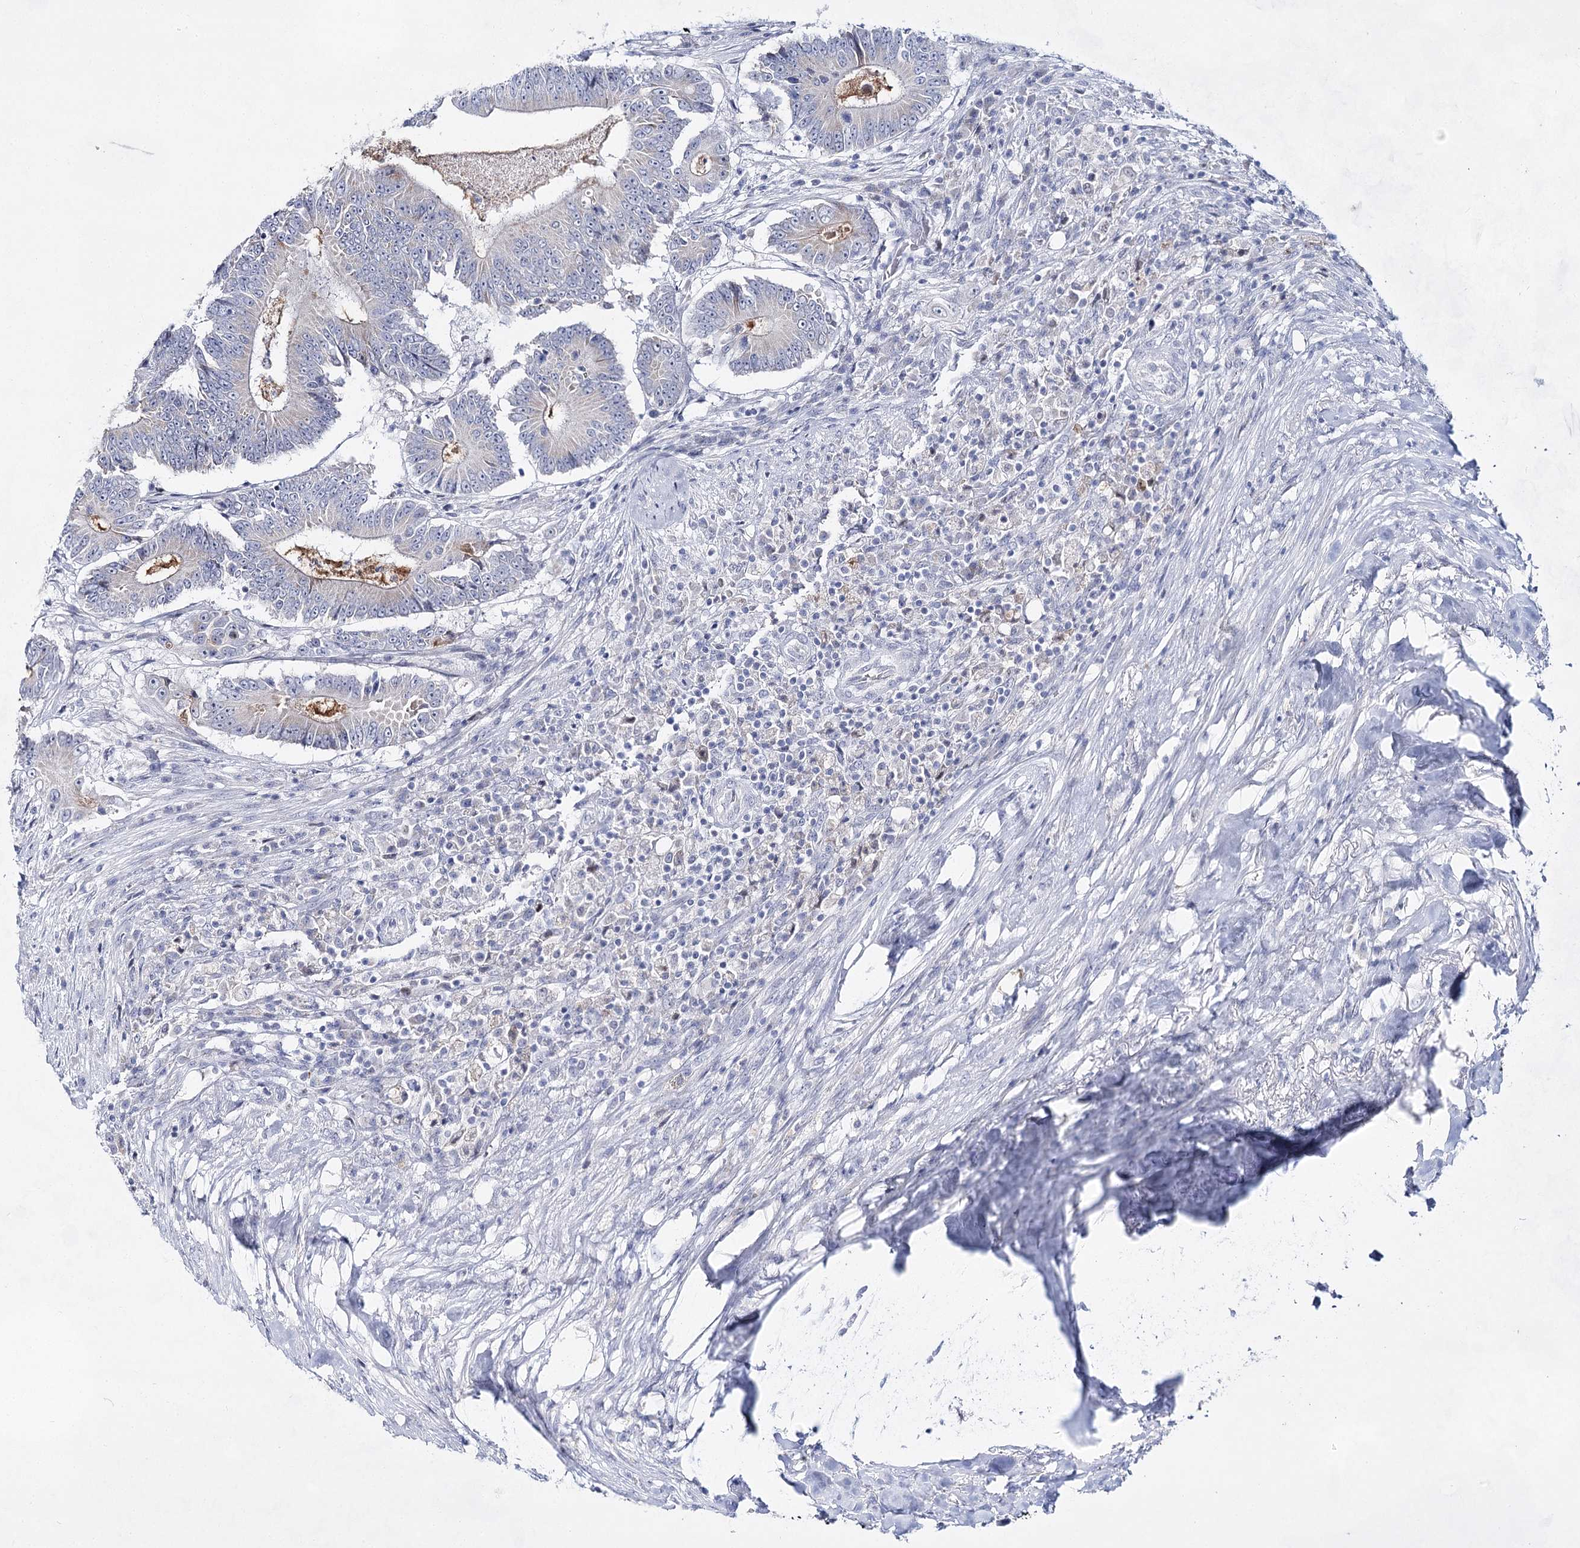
{"staining": {"intensity": "negative", "quantity": "none", "location": "none"}, "tissue": "colorectal cancer", "cell_type": "Tumor cells", "image_type": "cancer", "snomed": [{"axis": "morphology", "description": "Adenocarcinoma, NOS"}, {"axis": "topography", "description": "Colon"}], "caption": "This image is of colorectal adenocarcinoma stained with IHC to label a protein in brown with the nuclei are counter-stained blue. There is no expression in tumor cells. (Brightfield microscopy of DAB (3,3'-diaminobenzidine) immunohistochemistry (IHC) at high magnification).", "gene": "BPHL", "patient": {"sex": "male", "age": 83}}